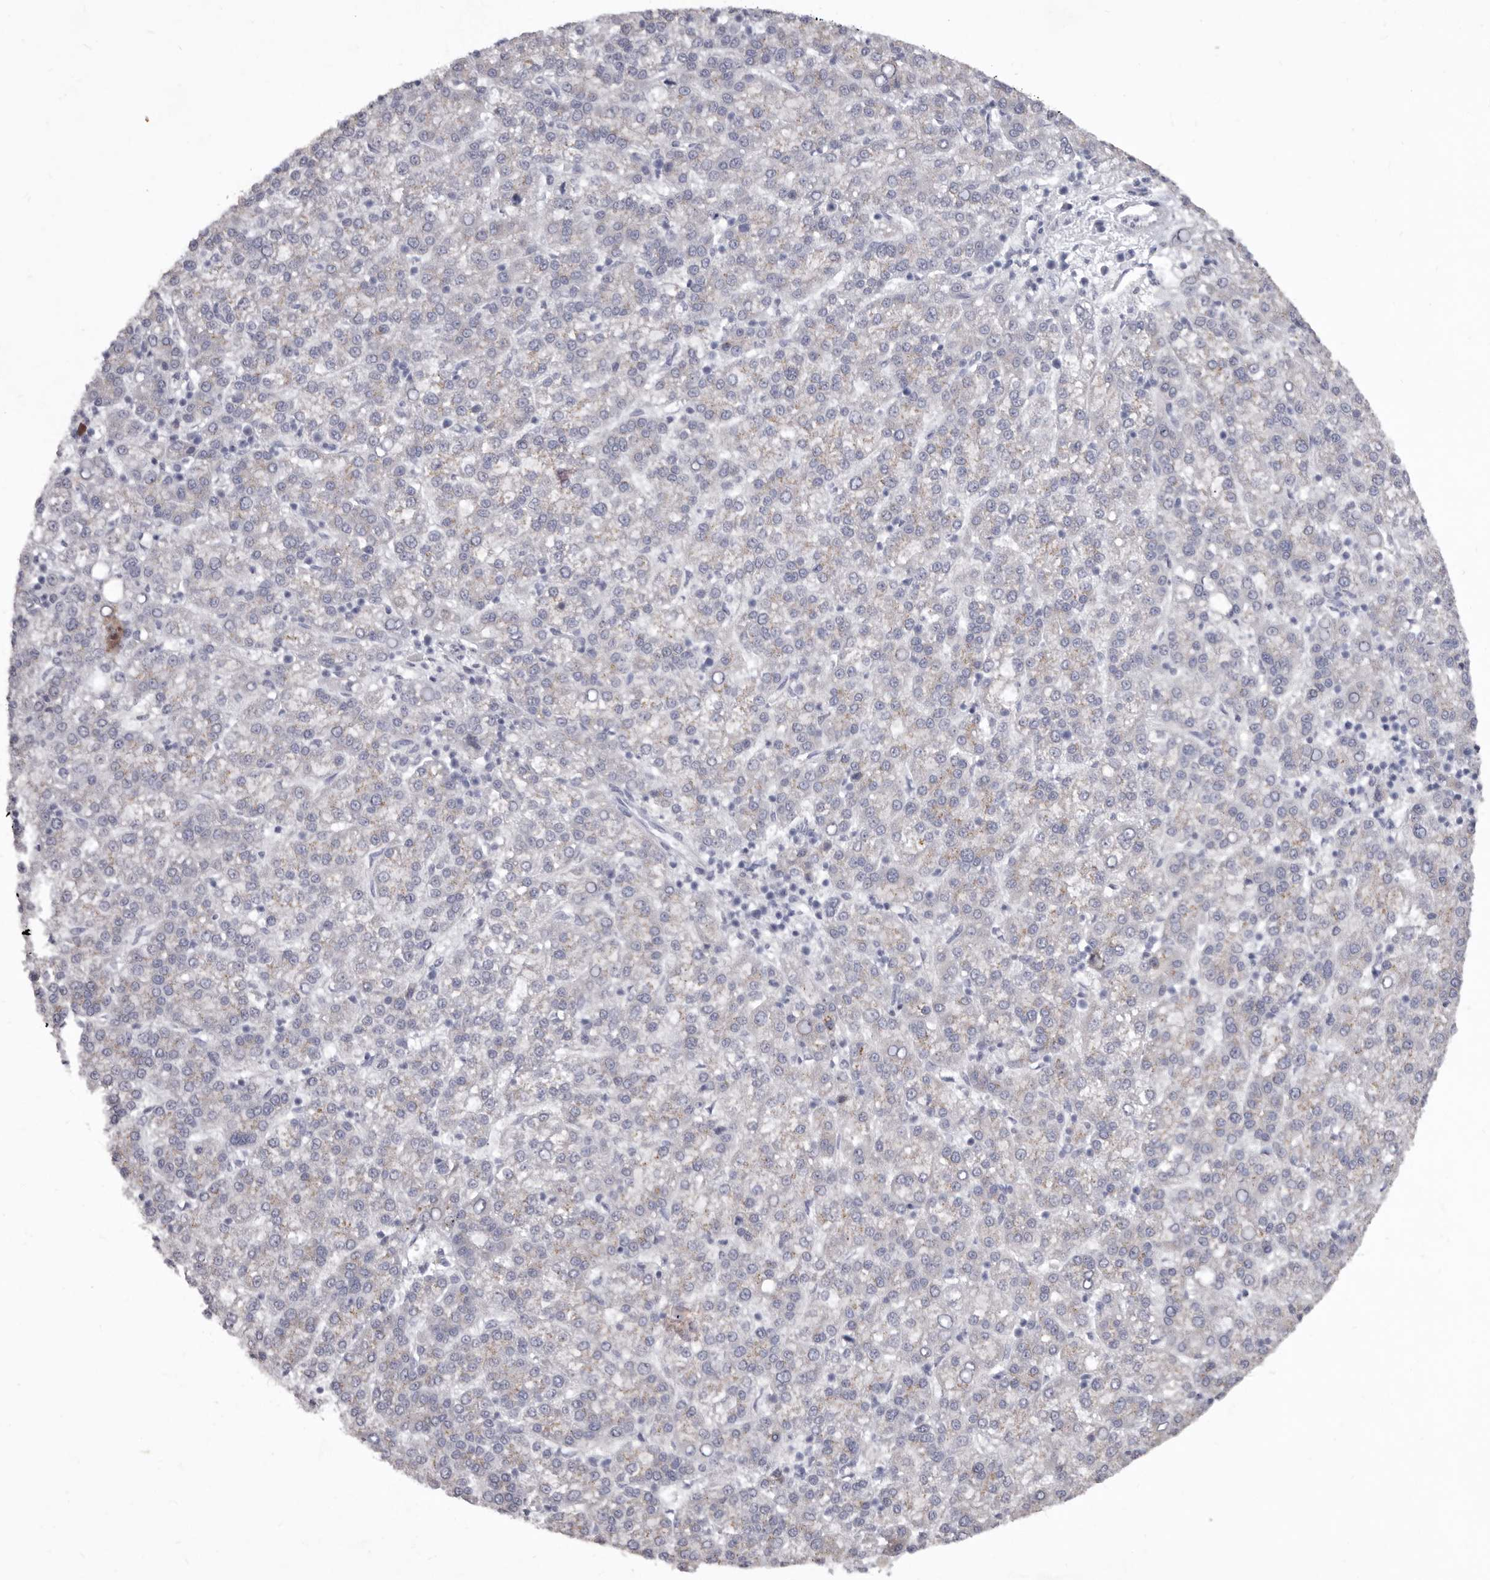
{"staining": {"intensity": "weak", "quantity": "25%-75%", "location": "cytoplasmic/membranous"}, "tissue": "liver cancer", "cell_type": "Tumor cells", "image_type": "cancer", "snomed": [{"axis": "morphology", "description": "Carcinoma, Hepatocellular, NOS"}, {"axis": "topography", "description": "Liver"}], "caption": "Liver cancer stained for a protein (brown) displays weak cytoplasmic/membranous positive positivity in approximately 25%-75% of tumor cells.", "gene": "P2RX6", "patient": {"sex": "female", "age": 58}}